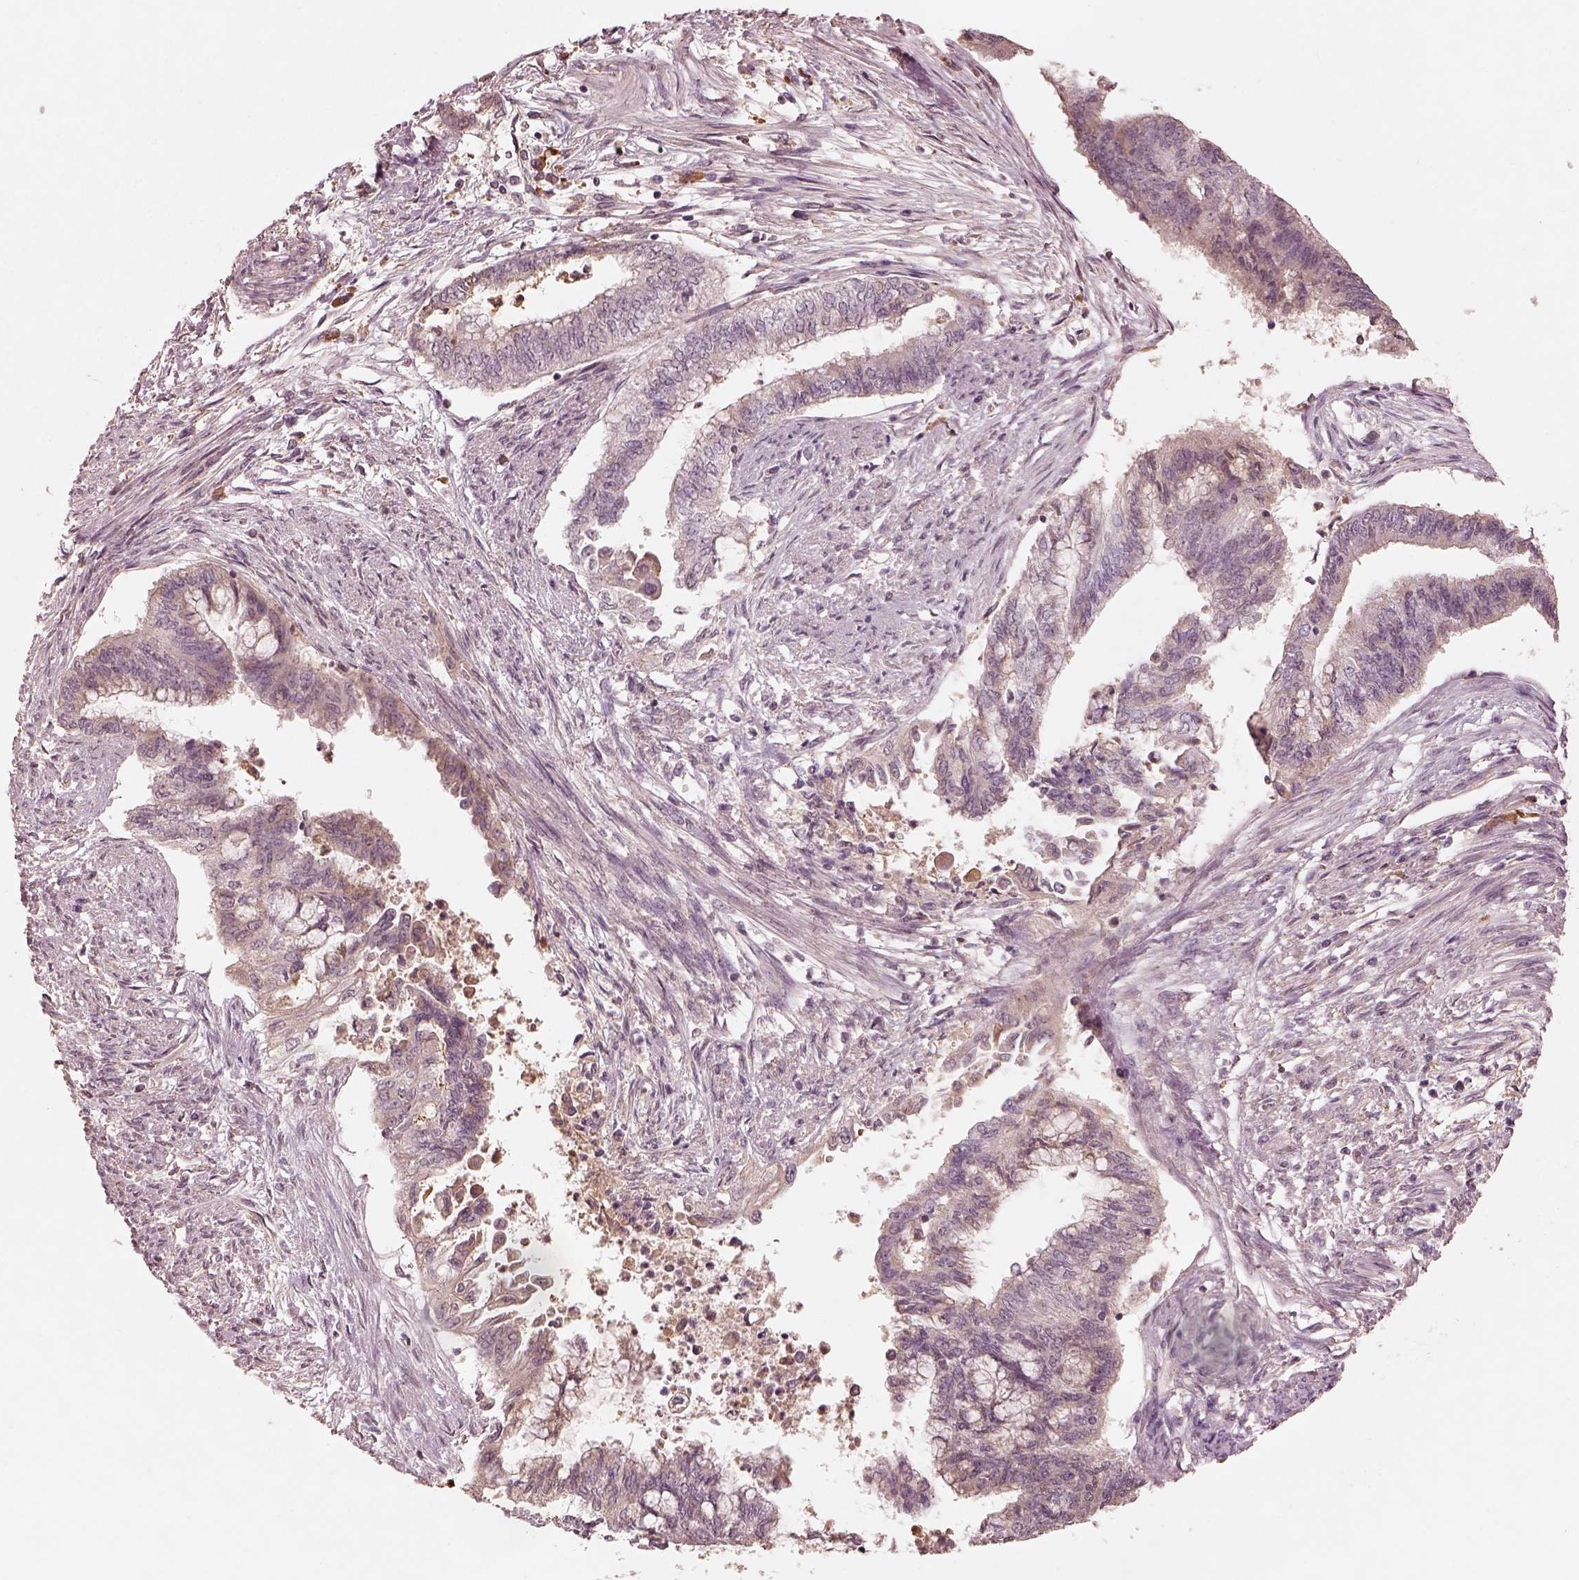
{"staining": {"intensity": "negative", "quantity": "none", "location": "none"}, "tissue": "endometrial cancer", "cell_type": "Tumor cells", "image_type": "cancer", "snomed": [{"axis": "morphology", "description": "Adenocarcinoma, NOS"}, {"axis": "topography", "description": "Endometrium"}], "caption": "DAB immunohistochemical staining of human endometrial adenocarcinoma displays no significant positivity in tumor cells.", "gene": "CALR3", "patient": {"sex": "female", "age": 65}}